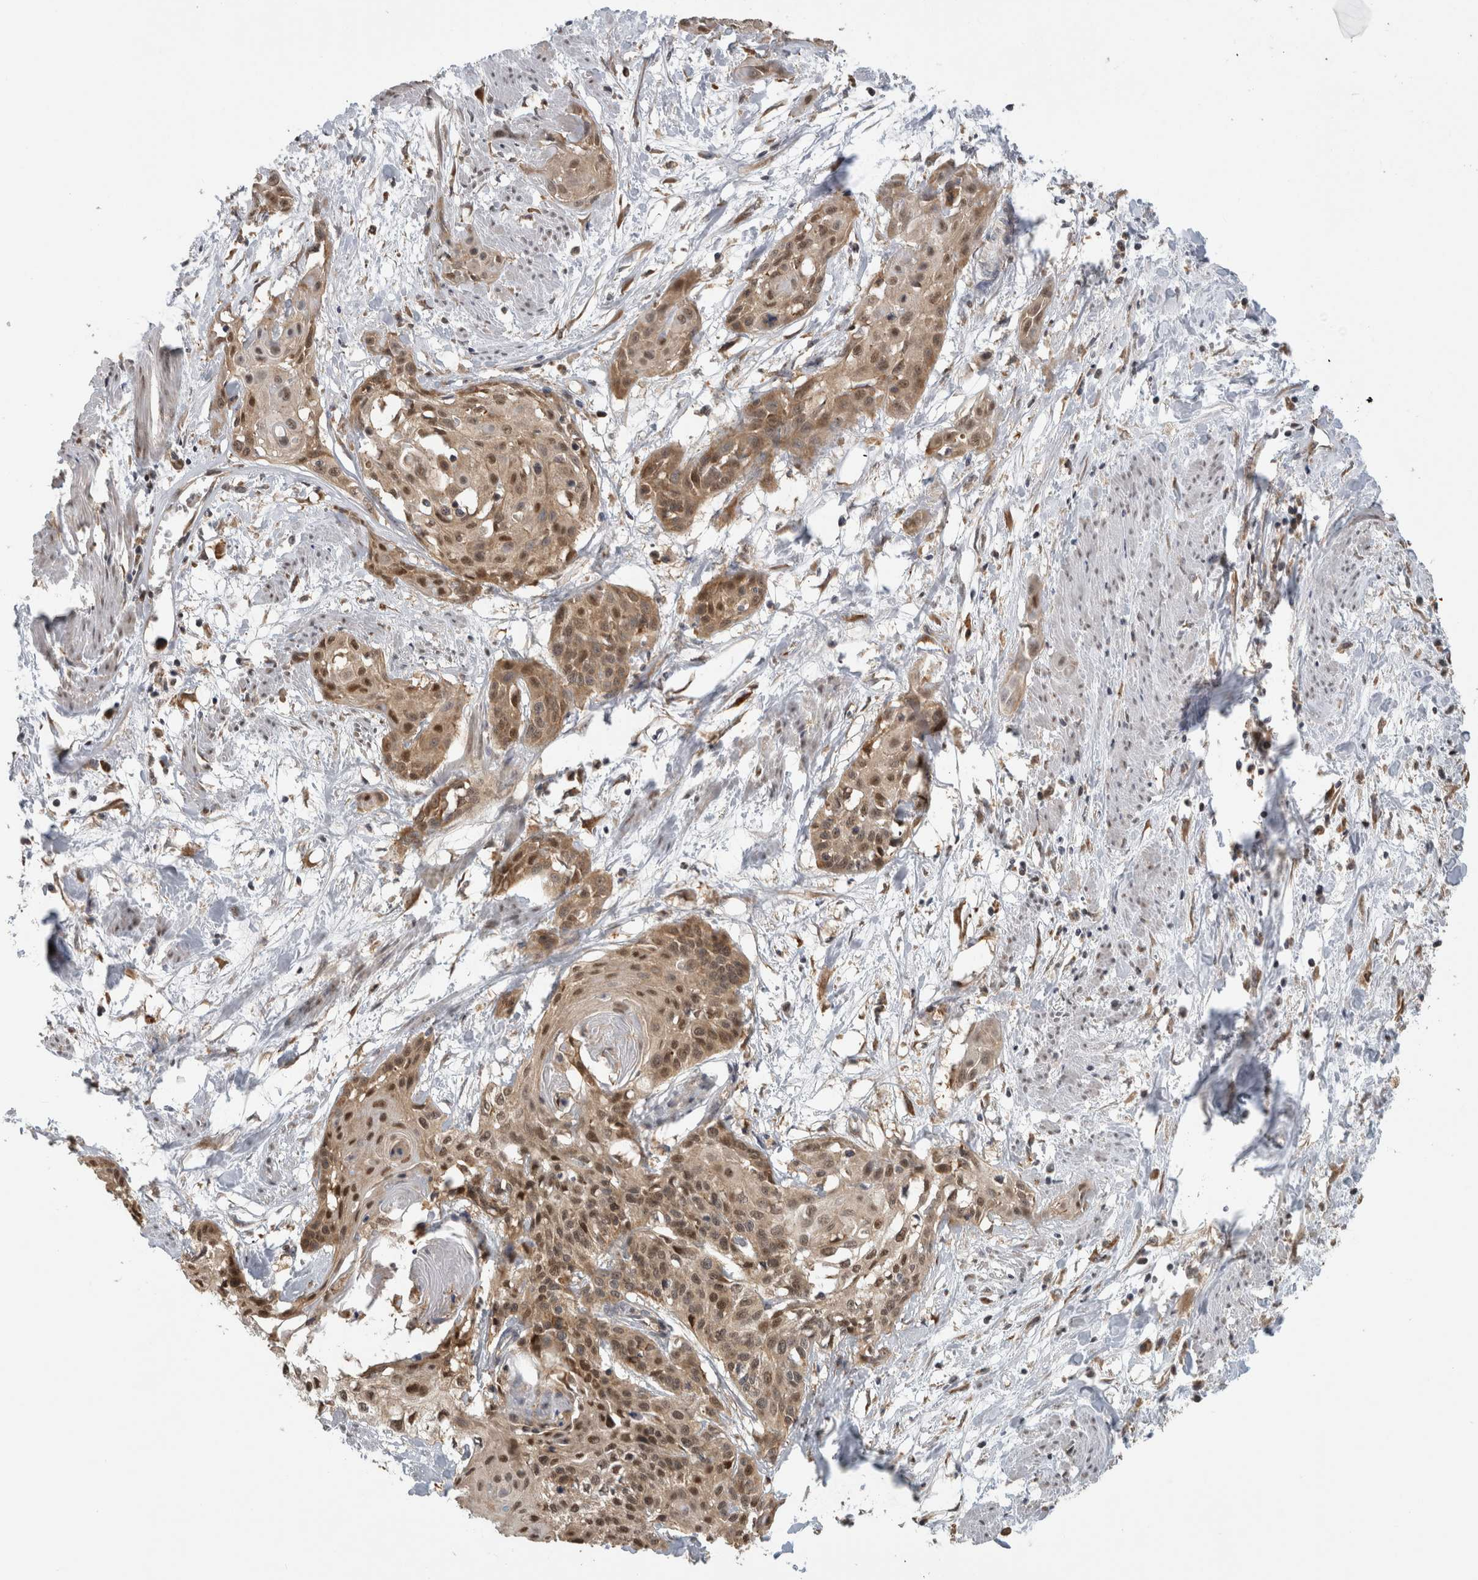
{"staining": {"intensity": "moderate", "quantity": ">75%", "location": "cytoplasmic/membranous,nuclear"}, "tissue": "cervical cancer", "cell_type": "Tumor cells", "image_type": "cancer", "snomed": [{"axis": "morphology", "description": "Squamous cell carcinoma, NOS"}, {"axis": "topography", "description": "Cervix"}], "caption": "High-power microscopy captured an IHC histopathology image of squamous cell carcinoma (cervical), revealing moderate cytoplasmic/membranous and nuclear expression in approximately >75% of tumor cells.", "gene": "PARP6", "patient": {"sex": "female", "age": 57}}